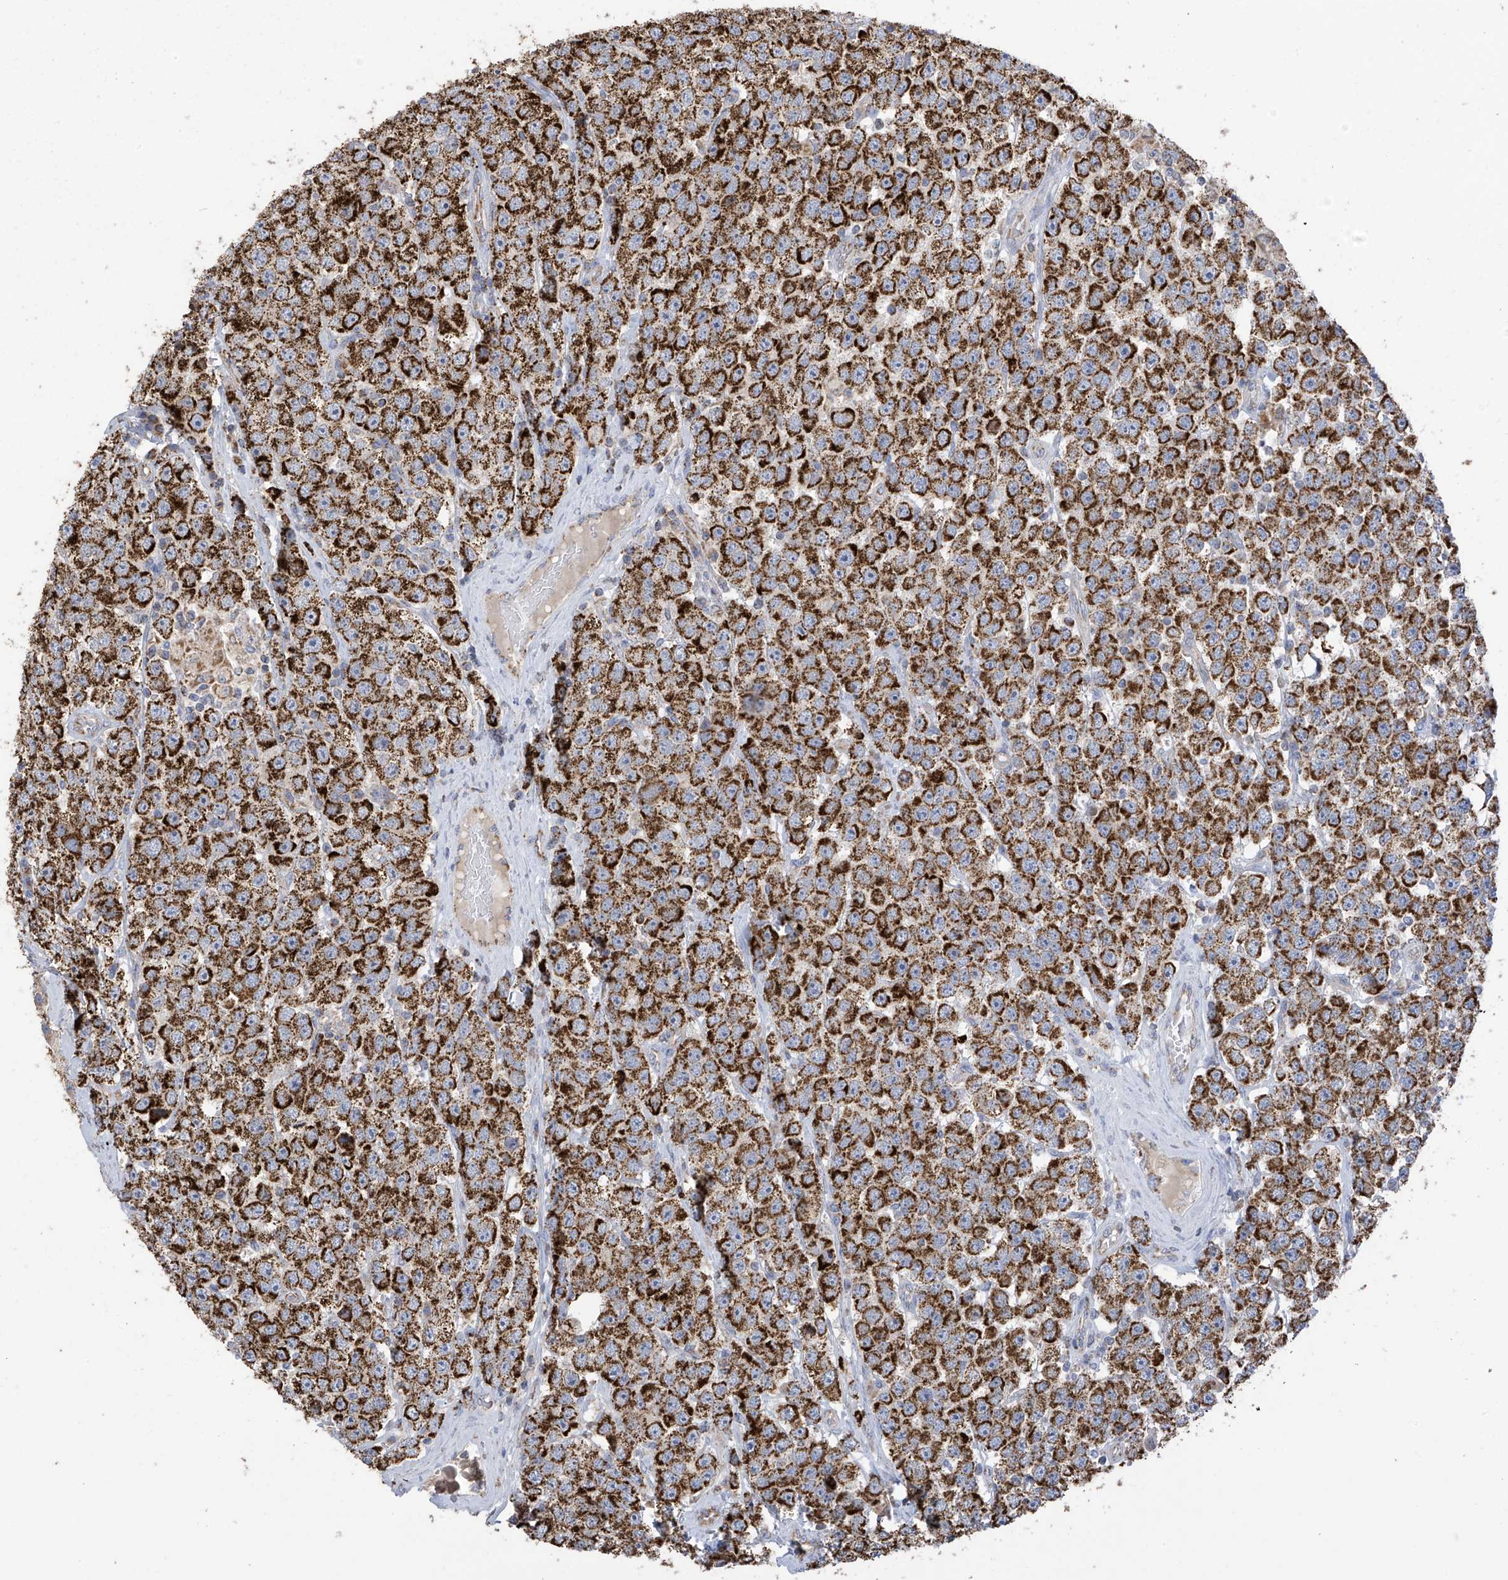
{"staining": {"intensity": "strong", "quantity": ">75%", "location": "cytoplasmic/membranous"}, "tissue": "testis cancer", "cell_type": "Tumor cells", "image_type": "cancer", "snomed": [{"axis": "morphology", "description": "Seminoma, NOS"}, {"axis": "topography", "description": "Testis"}], "caption": "Protein analysis of testis cancer (seminoma) tissue reveals strong cytoplasmic/membranous staining in about >75% of tumor cells.", "gene": "PNPT1", "patient": {"sex": "male", "age": 28}}